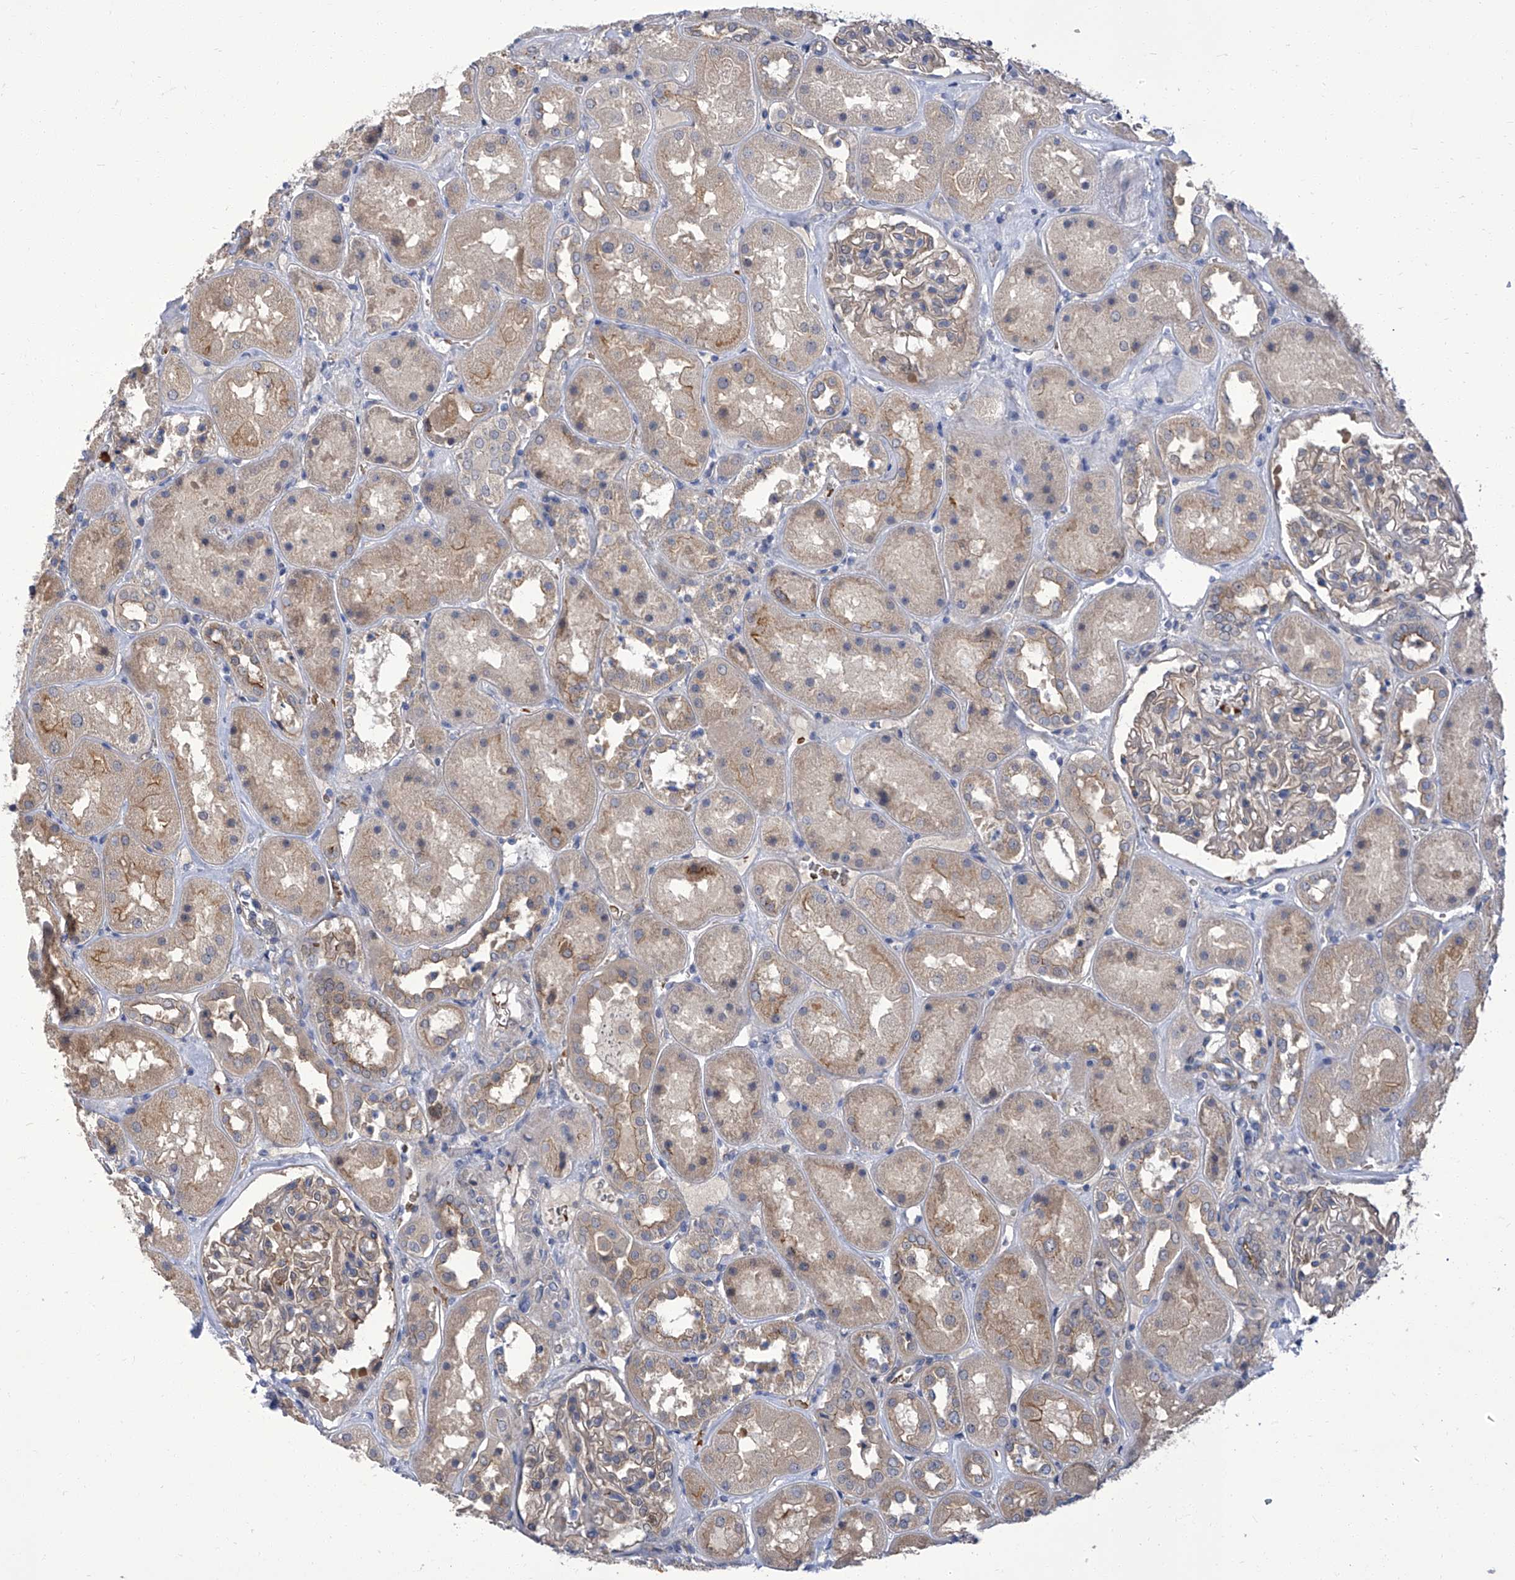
{"staining": {"intensity": "weak", "quantity": "<25%", "location": "cytoplasmic/membranous"}, "tissue": "kidney", "cell_type": "Cells in glomeruli", "image_type": "normal", "snomed": [{"axis": "morphology", "description": "Normal tissue, NOS"}, {"axis": "topography", "description": "Kidney"}], "caption": "This micrograph is of normal kidney stained with IHC to label a protein in brown with the nuclei are counter-stained blue. There is no staining in cells in glomeruli. The staining is performed using DAB (3,3'-diaminobenzidine) brown chromogen with nuclei counter-stained in using hematoxylin.", "gene": "PARD3", "patient": {"sex": "male", "age": 70}}